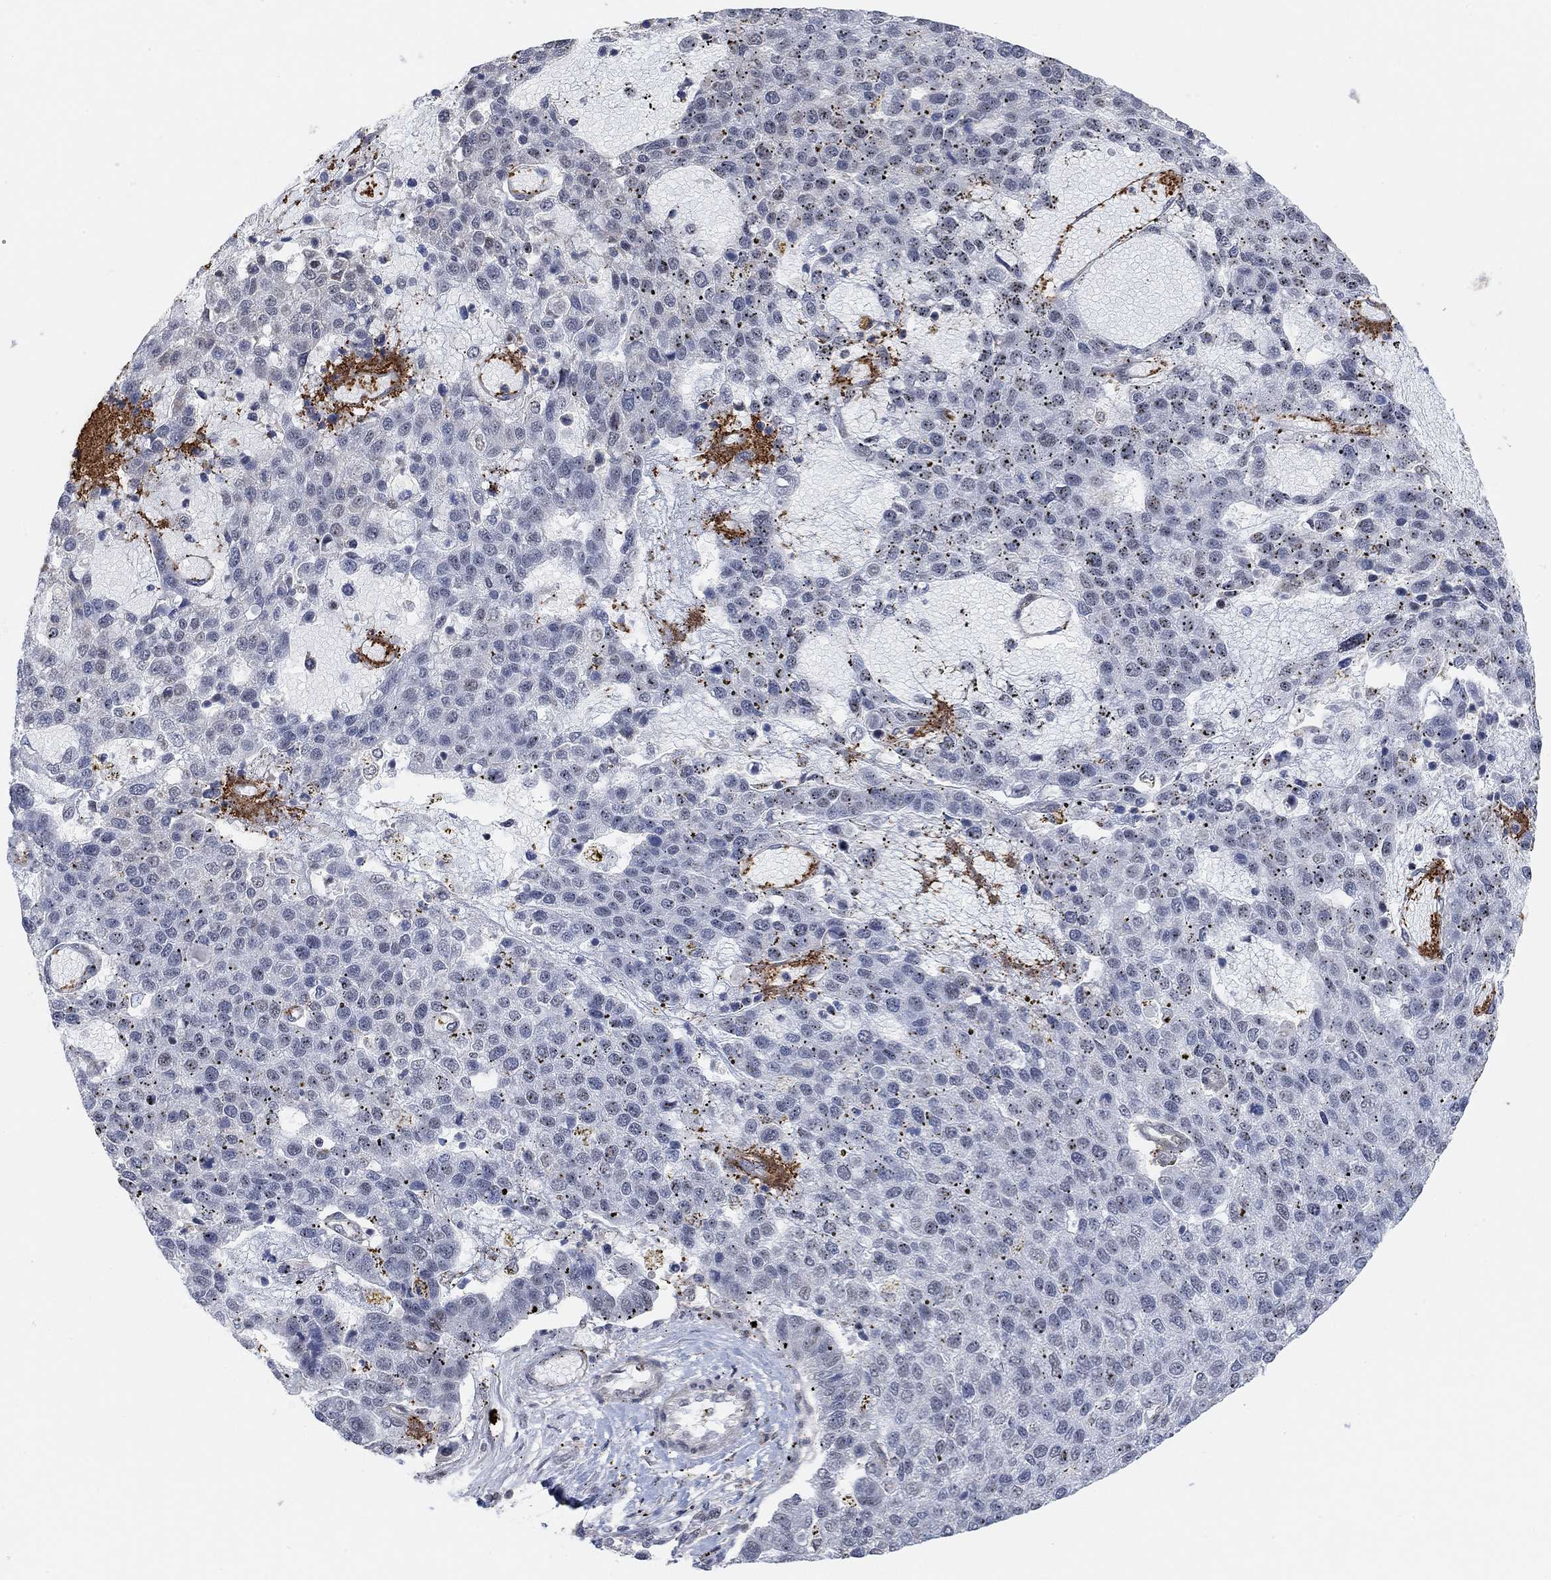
{"staining": {"intensity": "negative", "quantity": "none", "location": "none"}, "tissue": "pancreatic cancer", "cell_type": "Tumor cells", "image_type": "cancer", "snomed": [{"axis": "morphology", "description": "Adenocarcinoma, NOS"}, {"axis": "topography", "description": "Pancreas"}], "caption": "A micrograph of adenocarcinoma (pancreatic) stained for a protein exhibits no brown staining in tumor cells.", "gene": "PWWP2B", "patient": {"sex": "female", "age": 61}}